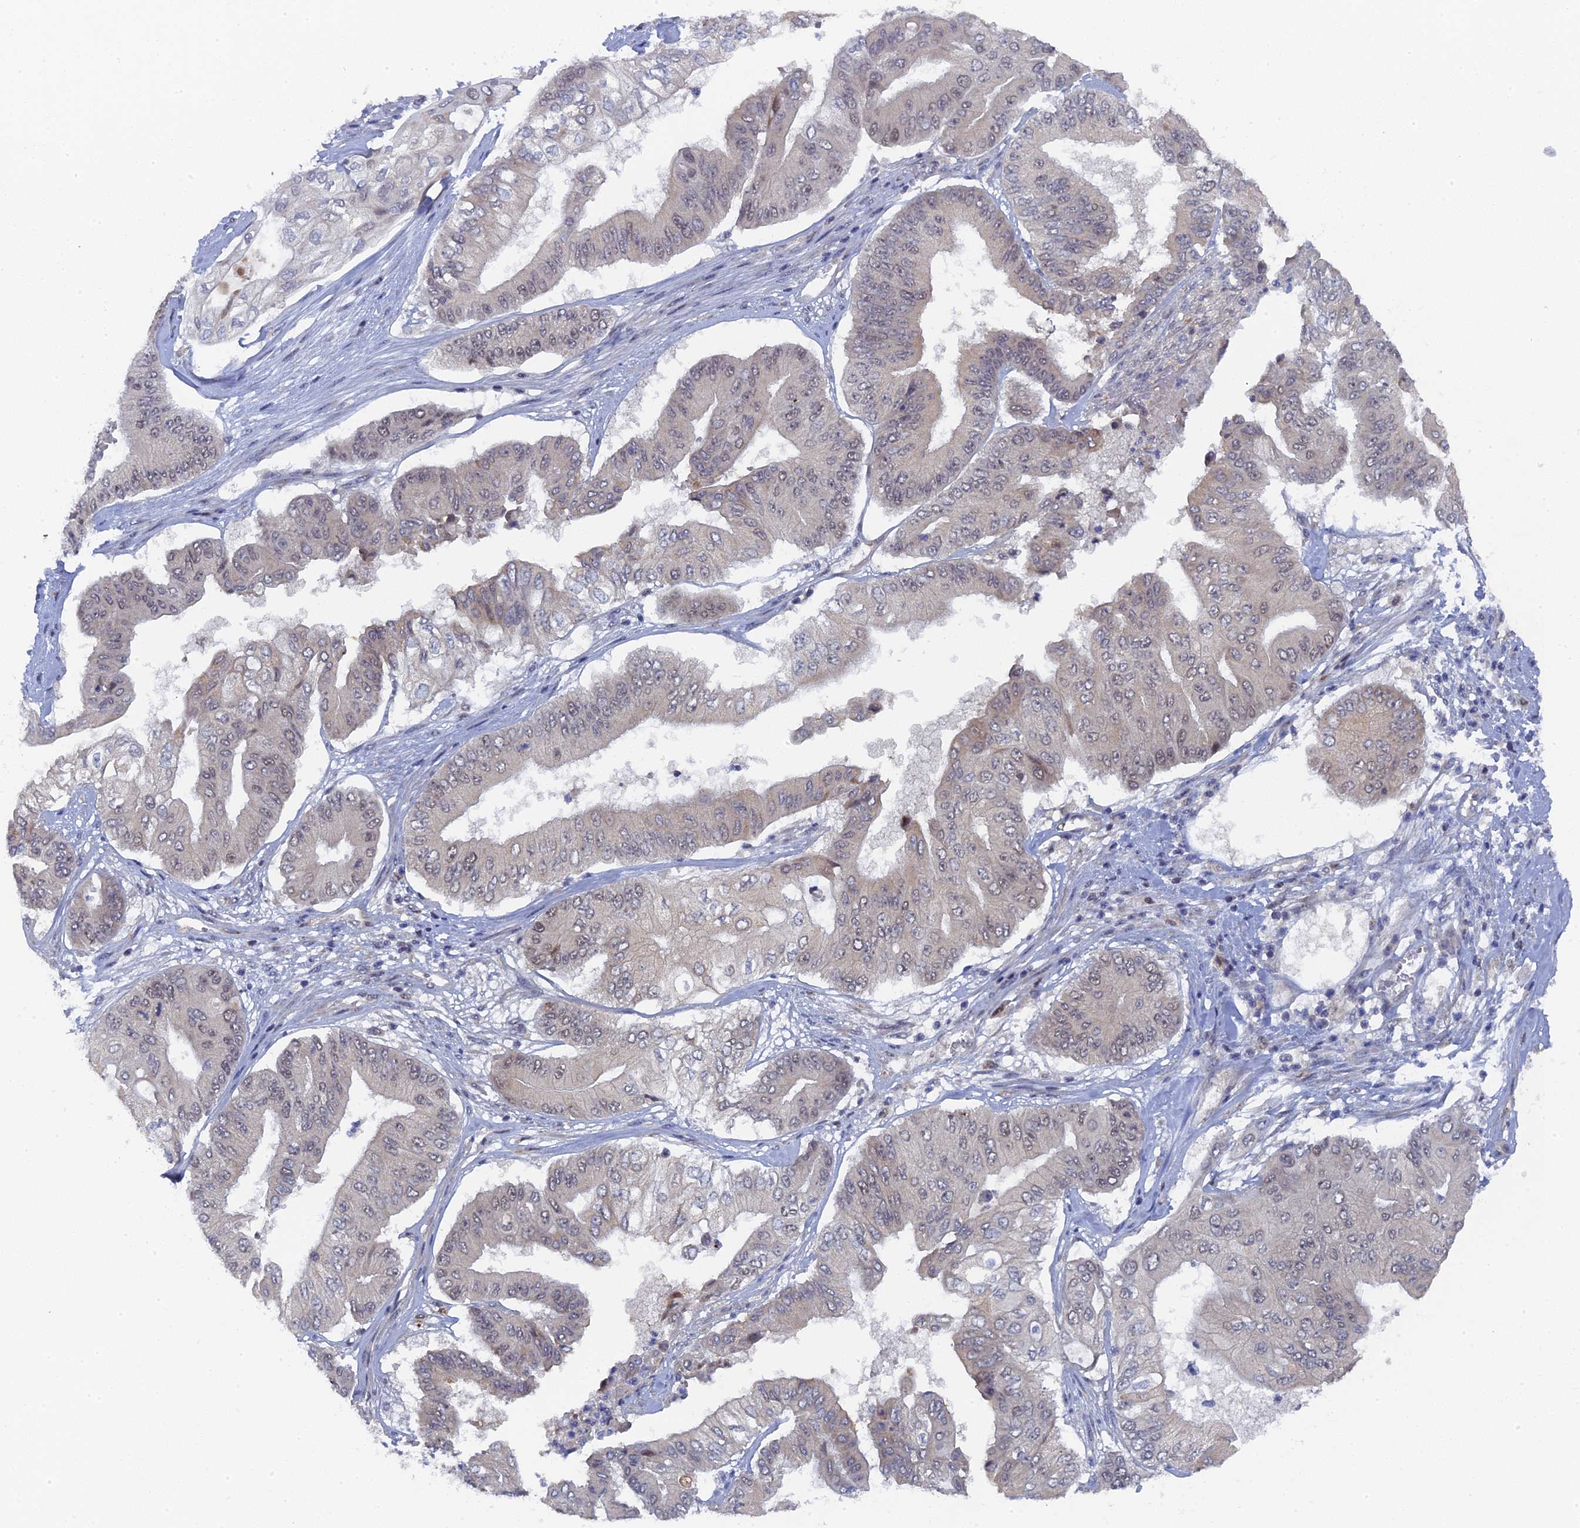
{"staining": {"intensity": "moderate", "quantity": "25%-75%", "location": "cytoplasmic/membranous,nuclear"}, "tissue": "pancreatic cancer", "cell_type": "Tumor cells", "image_type": "cancer", "snomed": [{"axis": "morphology", "description": "Adenocarcinoma, NOS"}, {"axis": "topography", "description": "Pancreas"}], "caption": "Immunohistochemistry (IHC) micrograph of pancreatic adenocarcinoma stained for a protein (brown), which exhibits medium levels of moderate cytoplasmic/membranous and nuclear staining in approximately 25%-75% of tumor cells.", "gene": "MIGA2", "patient": {"sex": "female", "age": 77}}